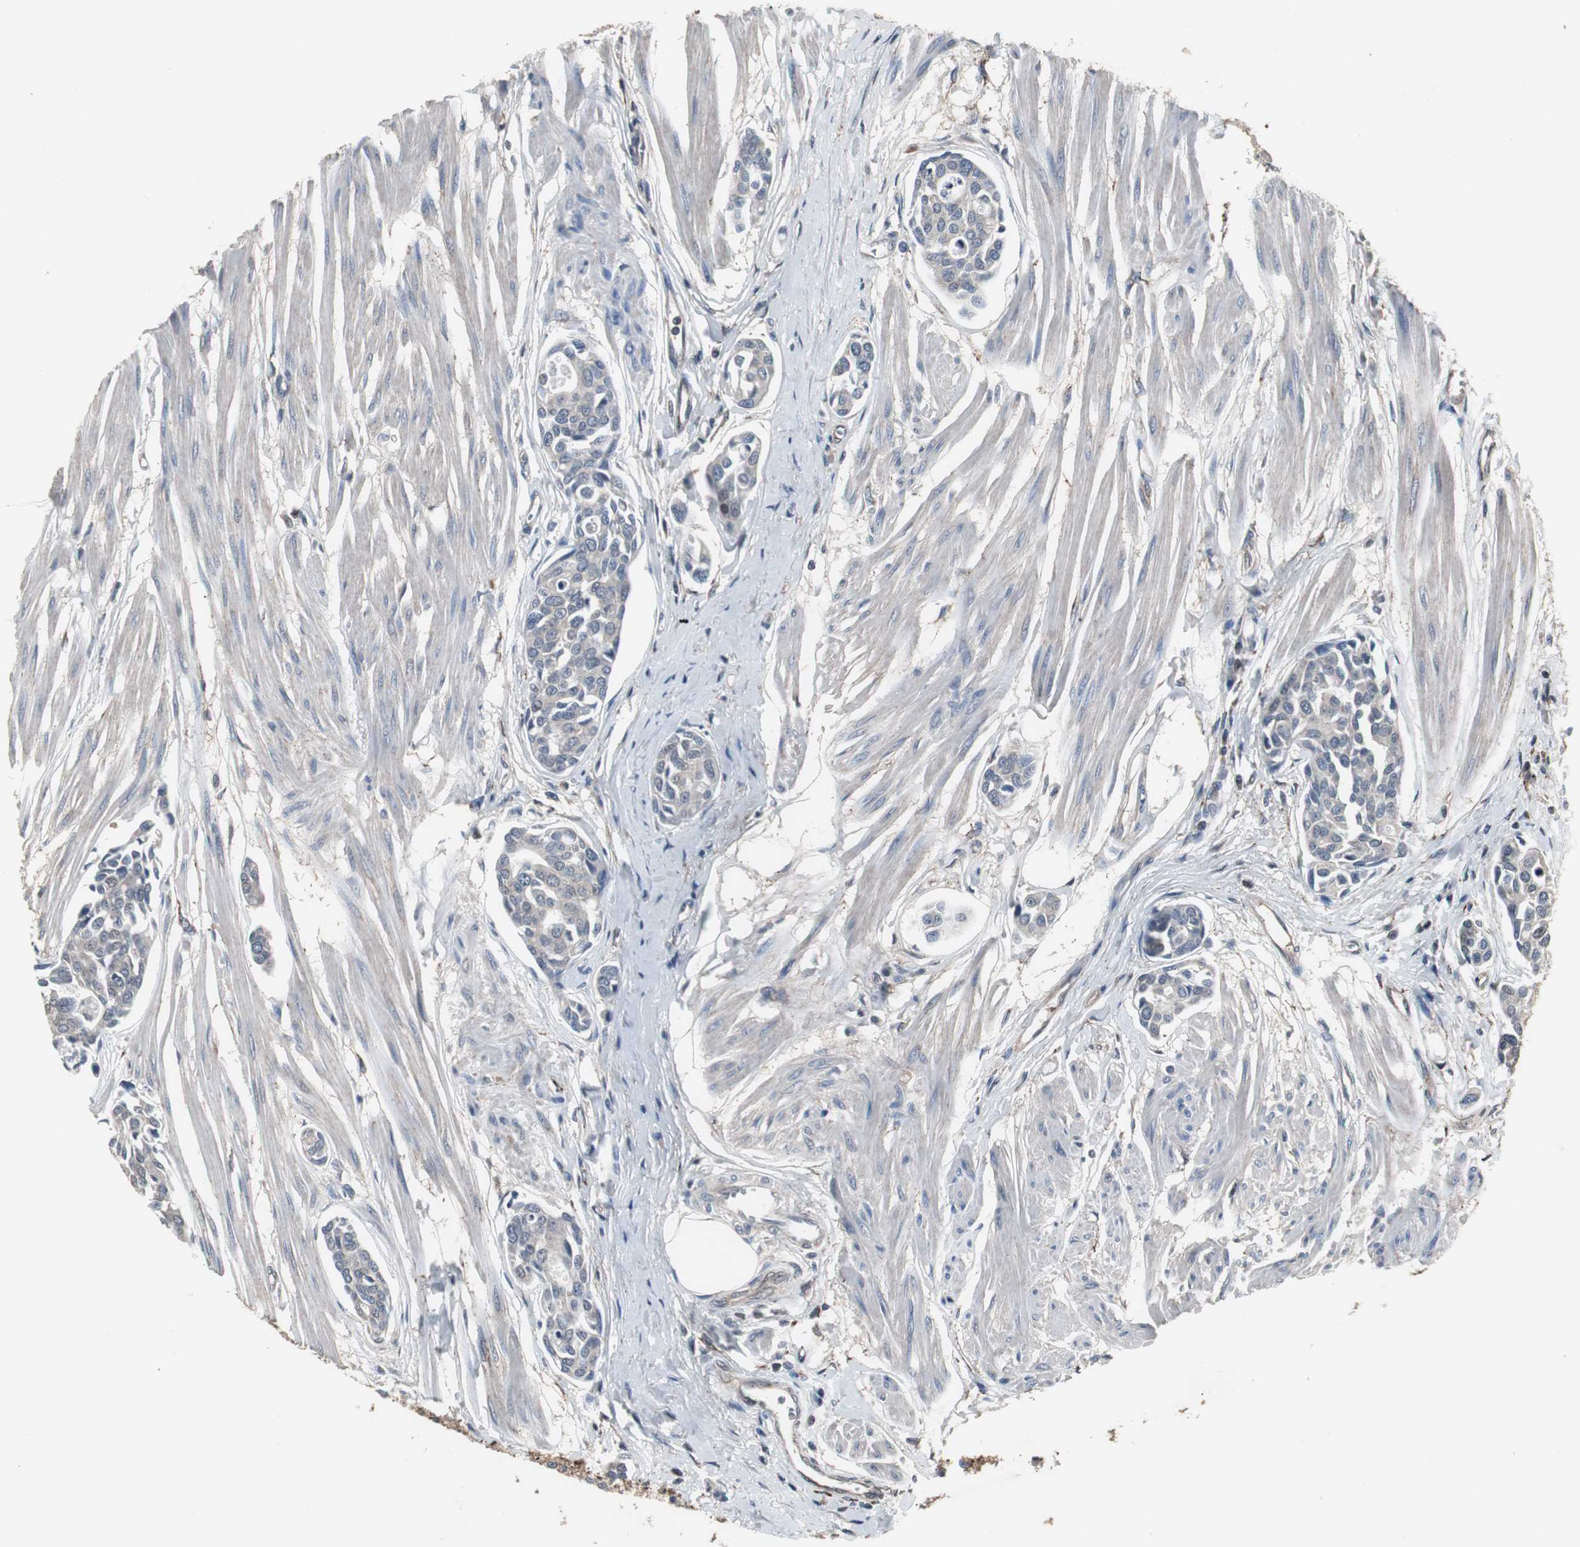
{"staining": {"intensity": "weak", "quantity": "<25%", "location": "cytoplasmic/membranous"}, "tissue": "urothelial cancer", "cell_type": "Tumor cells", "image_type": "cancer", "snomed": [{"axis": "morphology", "description": "Urothelial carcinoma, High grade"}, {"axis": "topography", "description": "Urinary bladder"}], "caption": "Micrograph shows no protein staining in tumor cells of high-grade urothelial carcinoma tissue.", "gene": "ZSCAN22", "patient": {"sex": "male", "age": 78}}